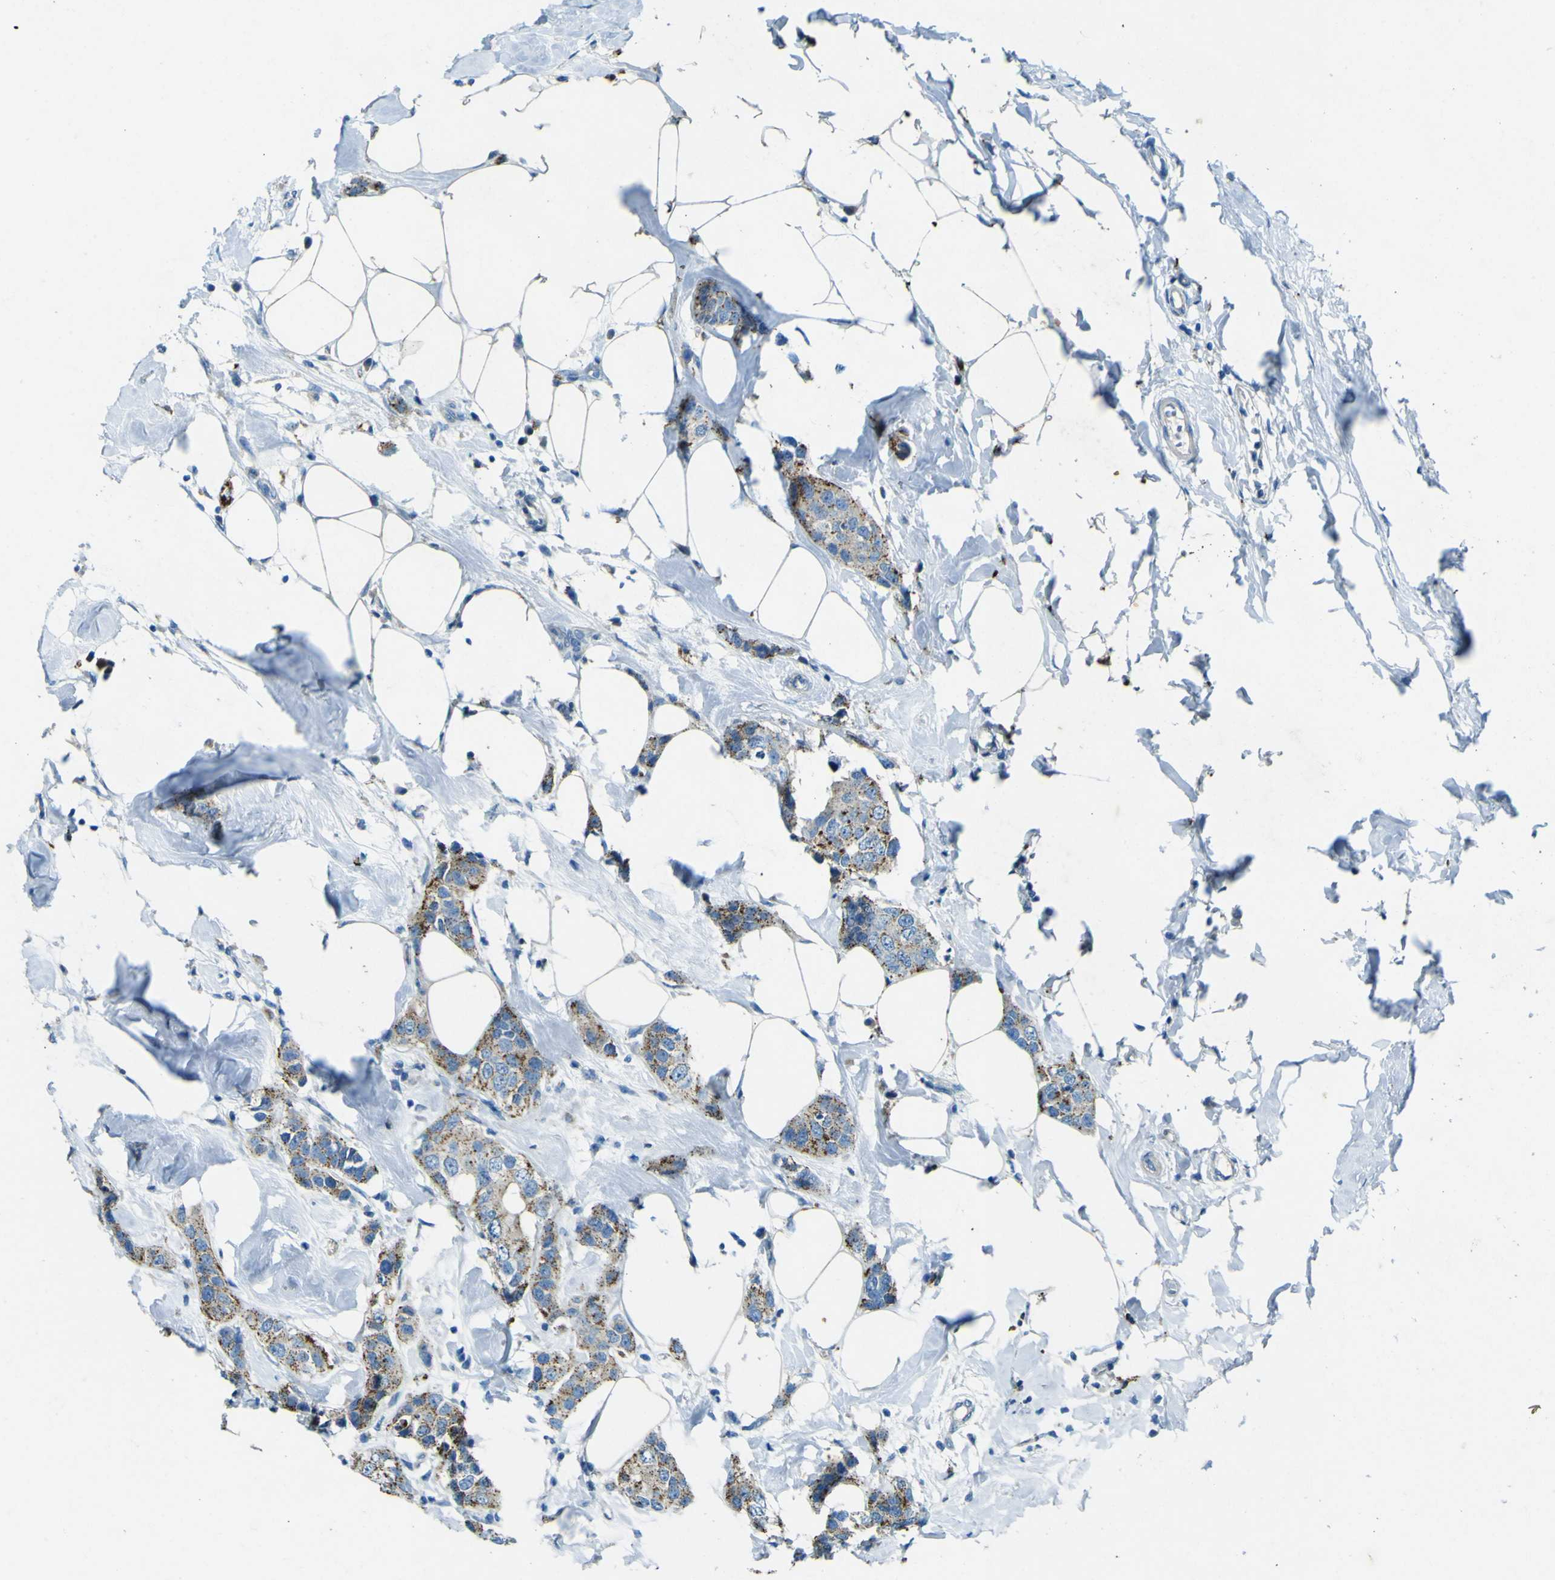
{"staining": {"intensity": "moderate", "quantity": "25%-75%", "location": "cytoplasmic/membranous"}, "tissue": "breast cancer", "cell_type": "Tumor cells", "image_type": "cancer", "snomed": [{"axis": "morphology", "description": "Normal tissue, NOS"}, {"axis": "morphology", "description": "Duct carcinoma"}, {"axis": "topography", "description": "Breast"}], "caption": "Tumor cells display medium levels of moderate cytoplasmic/membranous staining in about 25%-75% of cells in human intraductal carcinoma (breast).", "gene": "PDE9A", "patient": {"sex": "female", "age": 50}}